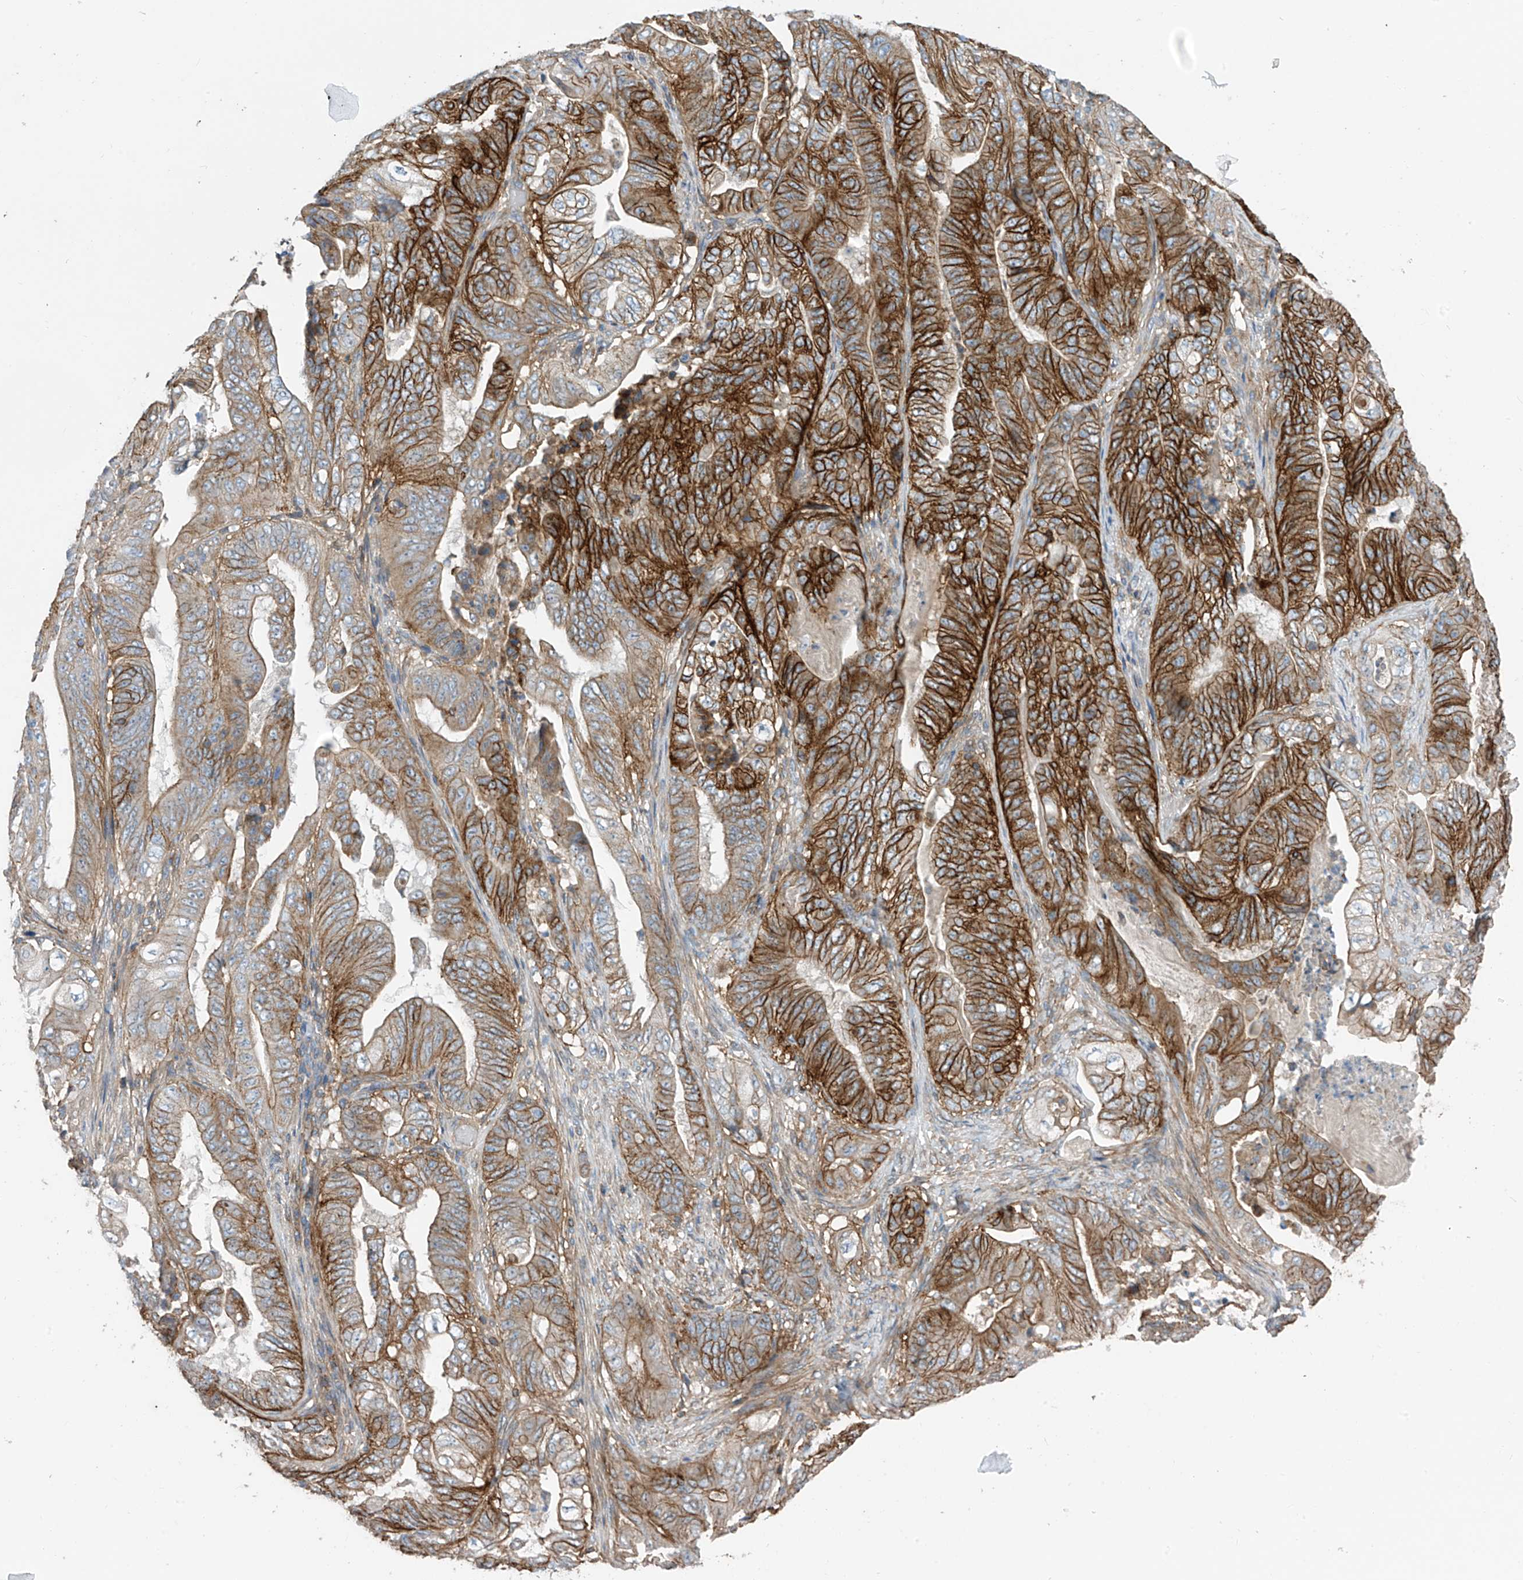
{"staining": {"intensity": "strong", "quantity": "25%-75%", "location": "cytoplasmic/membranous"}, "tissue": "stomach cancer", "cell_type": "Tumor cells", "image_type": "cancer", "snomed": [{"axis": "morphology", "description": "Adenocarcinoma, NOS"}, {"axis": "topography", "description": "Stomach"}], "caption": "Strong cytoplasmic/membranous protein positivity is appreciated in about 25%-75% of tumor cells in stomach cancer (adenocarcinoma). (Brightfield microscopy of DAB IHC at high magnification).", "gene": "SLC1A5", "patient": {"sex": "female", "age": 73}}